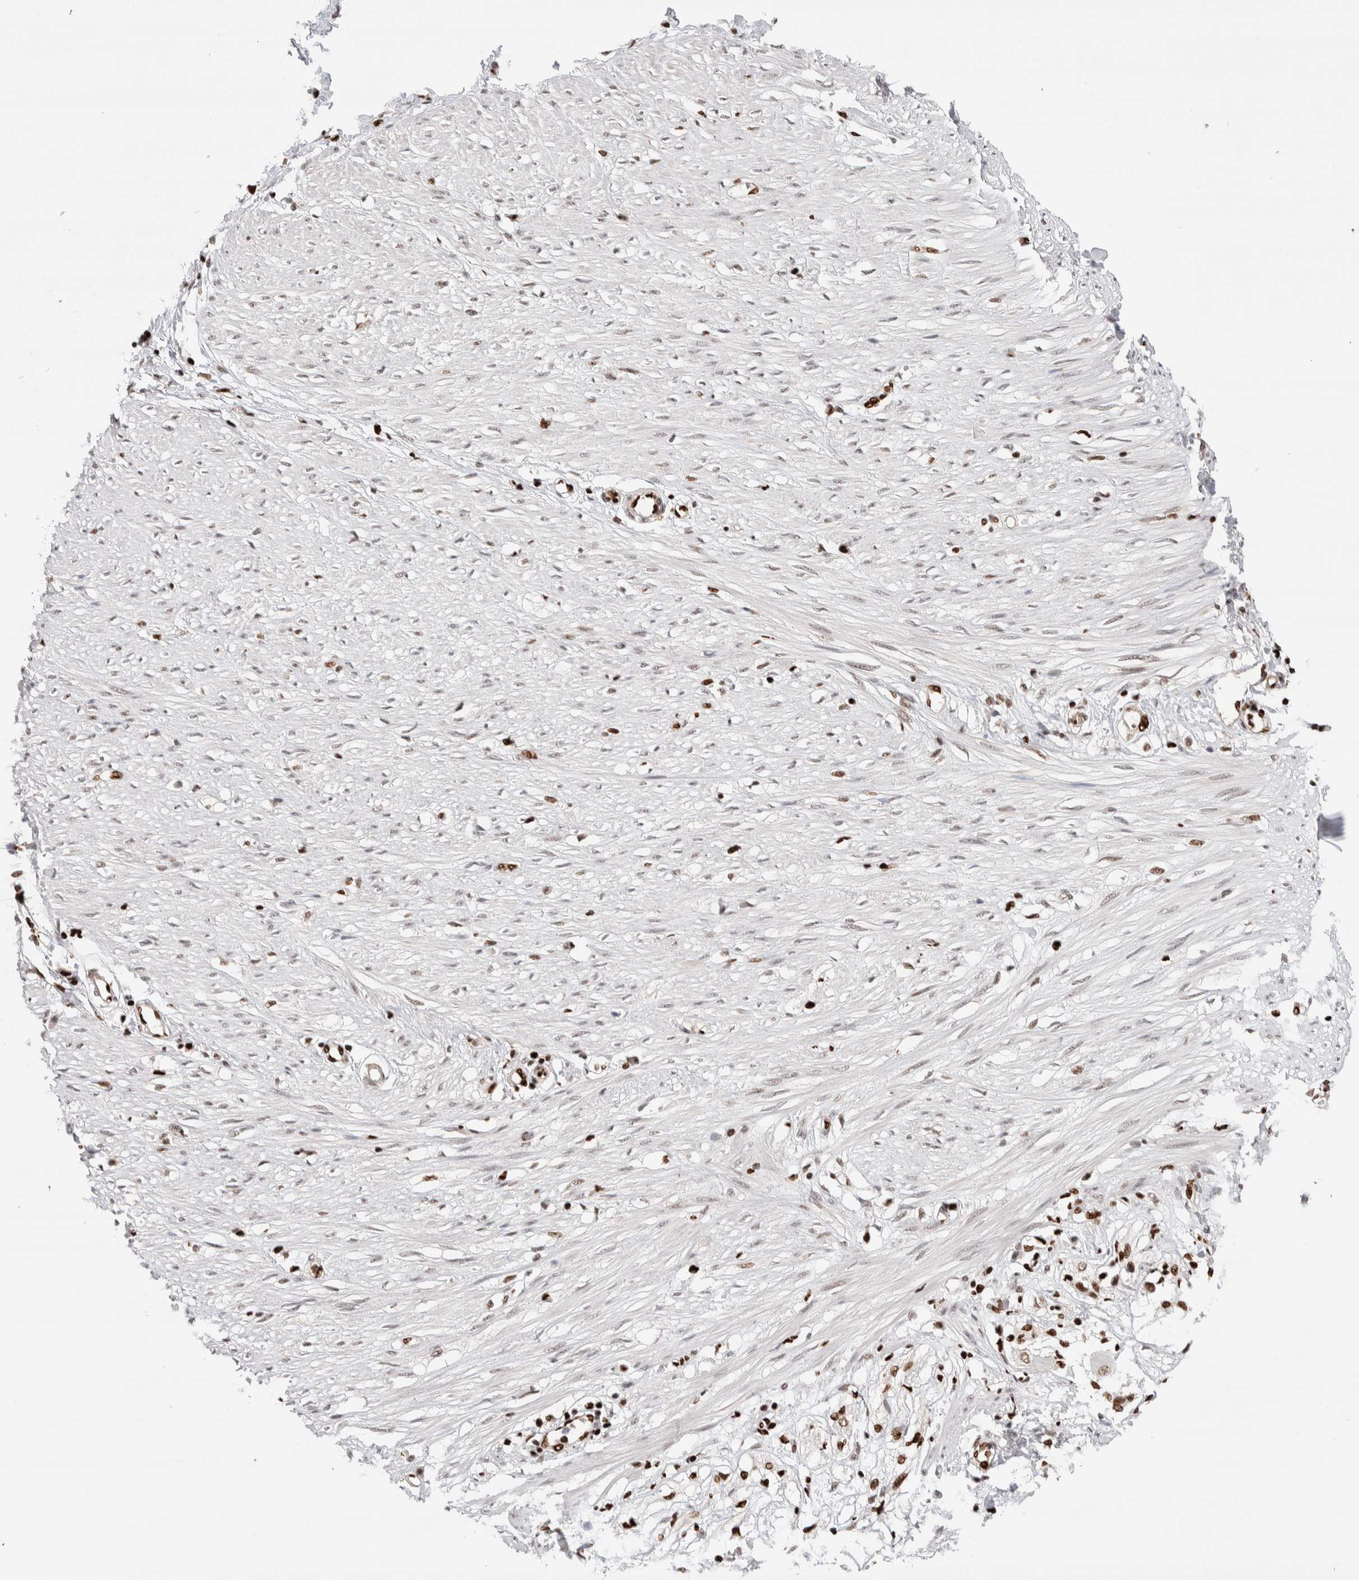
{"staining": {"intensity": "moderate", "quantity": ">75%", "location": "nuclear"}, "tissue": "soft tissue", "cell_type": "Fibroblasts", "image_type": "normal", "snomed": [{"axis": "morphology", "description": "Normal tissue, NOS"}, {"axis": "morphology", "description": "Adenocarcinoma, NOS"}, {"axis": "topography", "description": "Colon"}, {"axis": "topography", "description": "Peripheral nerve tissue"}], "caption": "Brown immunohistochemical staining in normal human soft tissue displays moderate nuclear expression in approximately >75% of fibroblasts.", "gene": "C17orf49", "patient": {"sex": "male", "age": 14}}